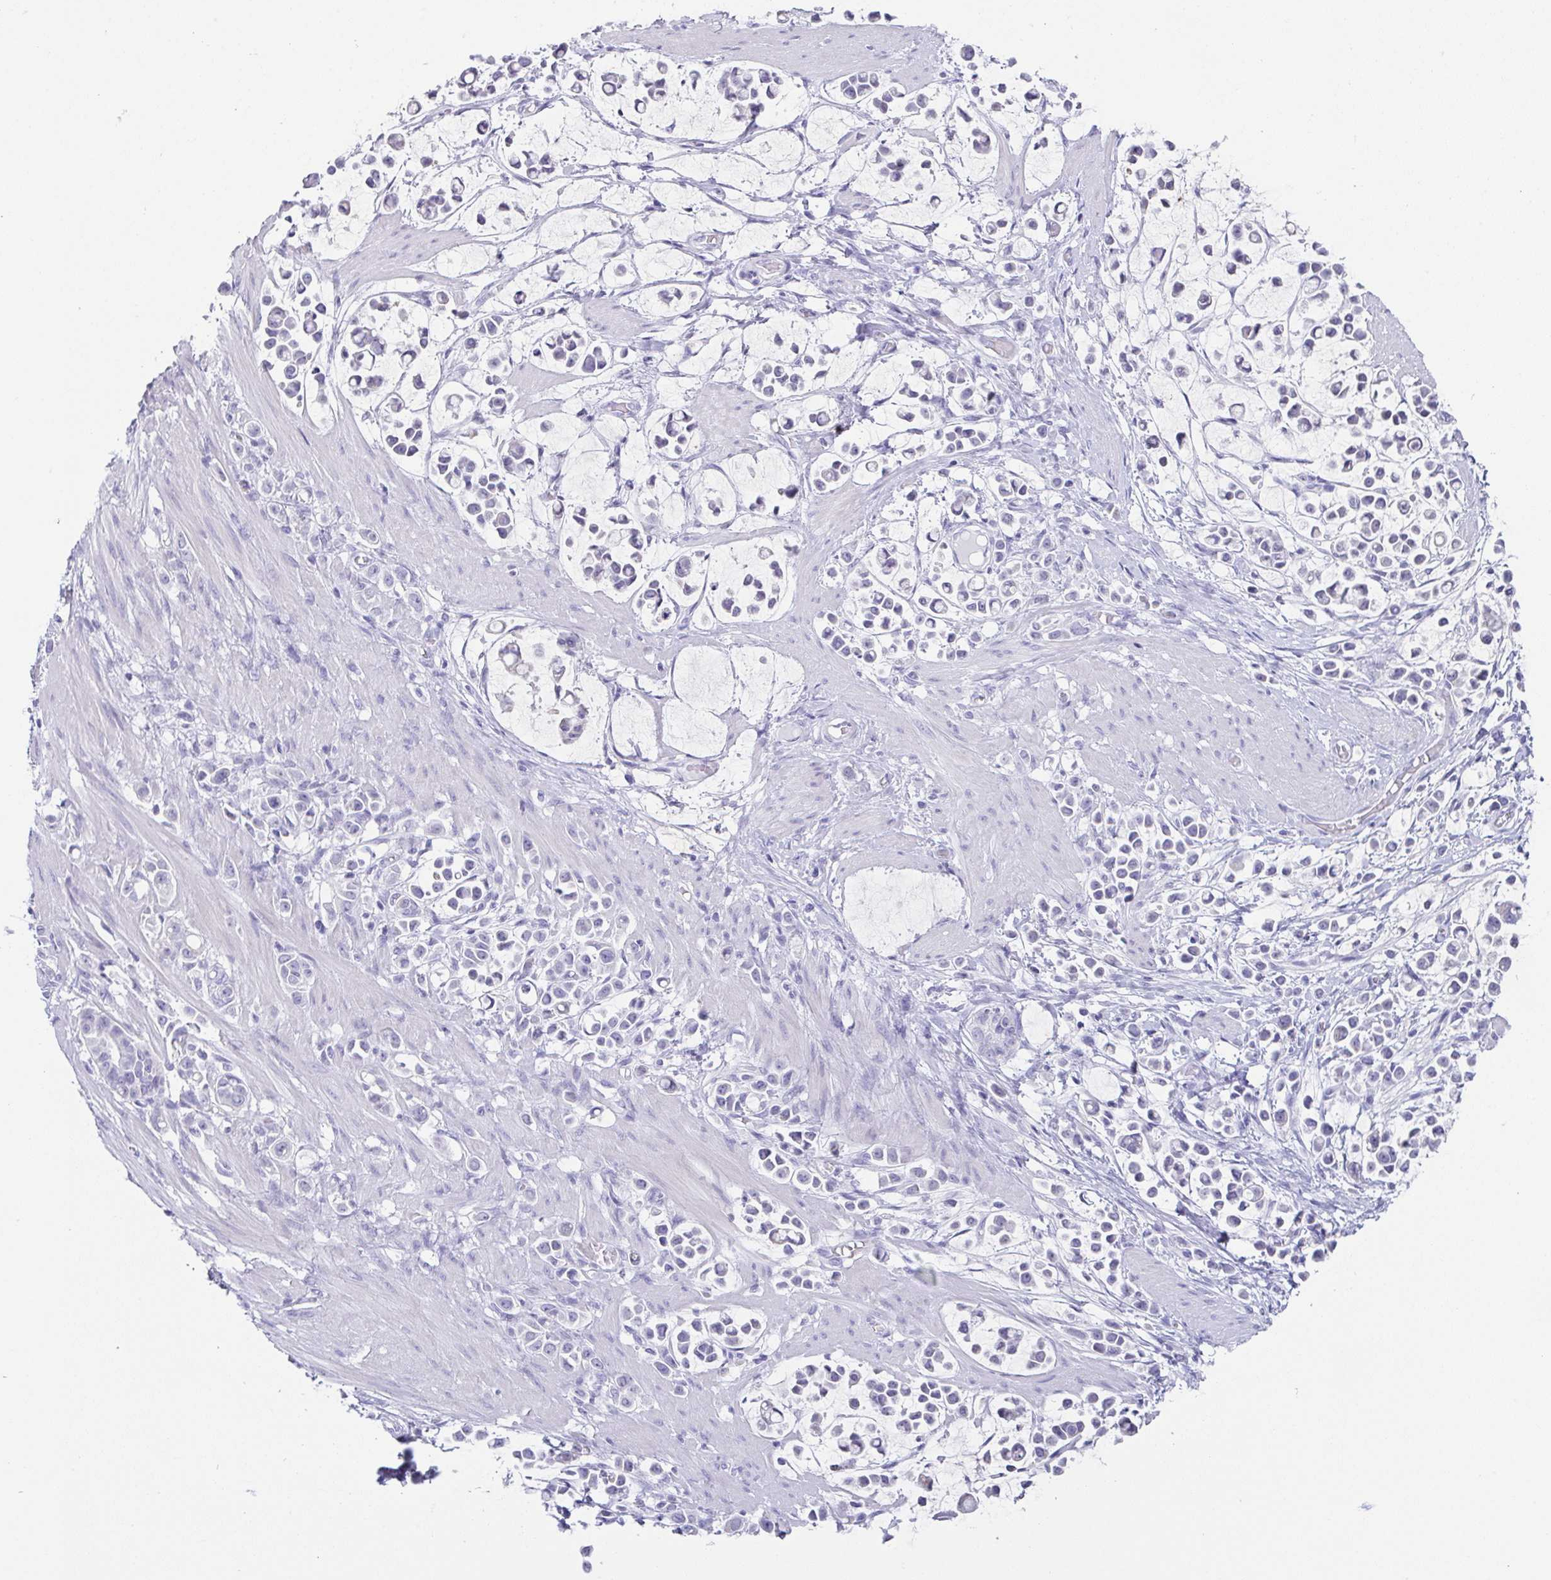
{"staining": {"intensity": "negative", "quantity": "none", "location": "none"}, "tissue": "stomach cancer", "cell_type": "Tumor cells", "image_type": "cancer", "snomed": [{"axis": "morphology", "description": "Adenocarcinoma, NOS"}, {"axis": "topography", "description": "Stomach"}], "caption": "This is an immunohistochemistry micrograph of human stomach adenocarcinoma. There is no staining in tumor cells.", "gene": "TEX19", "patient": {"sex": "male", "age": 82}}